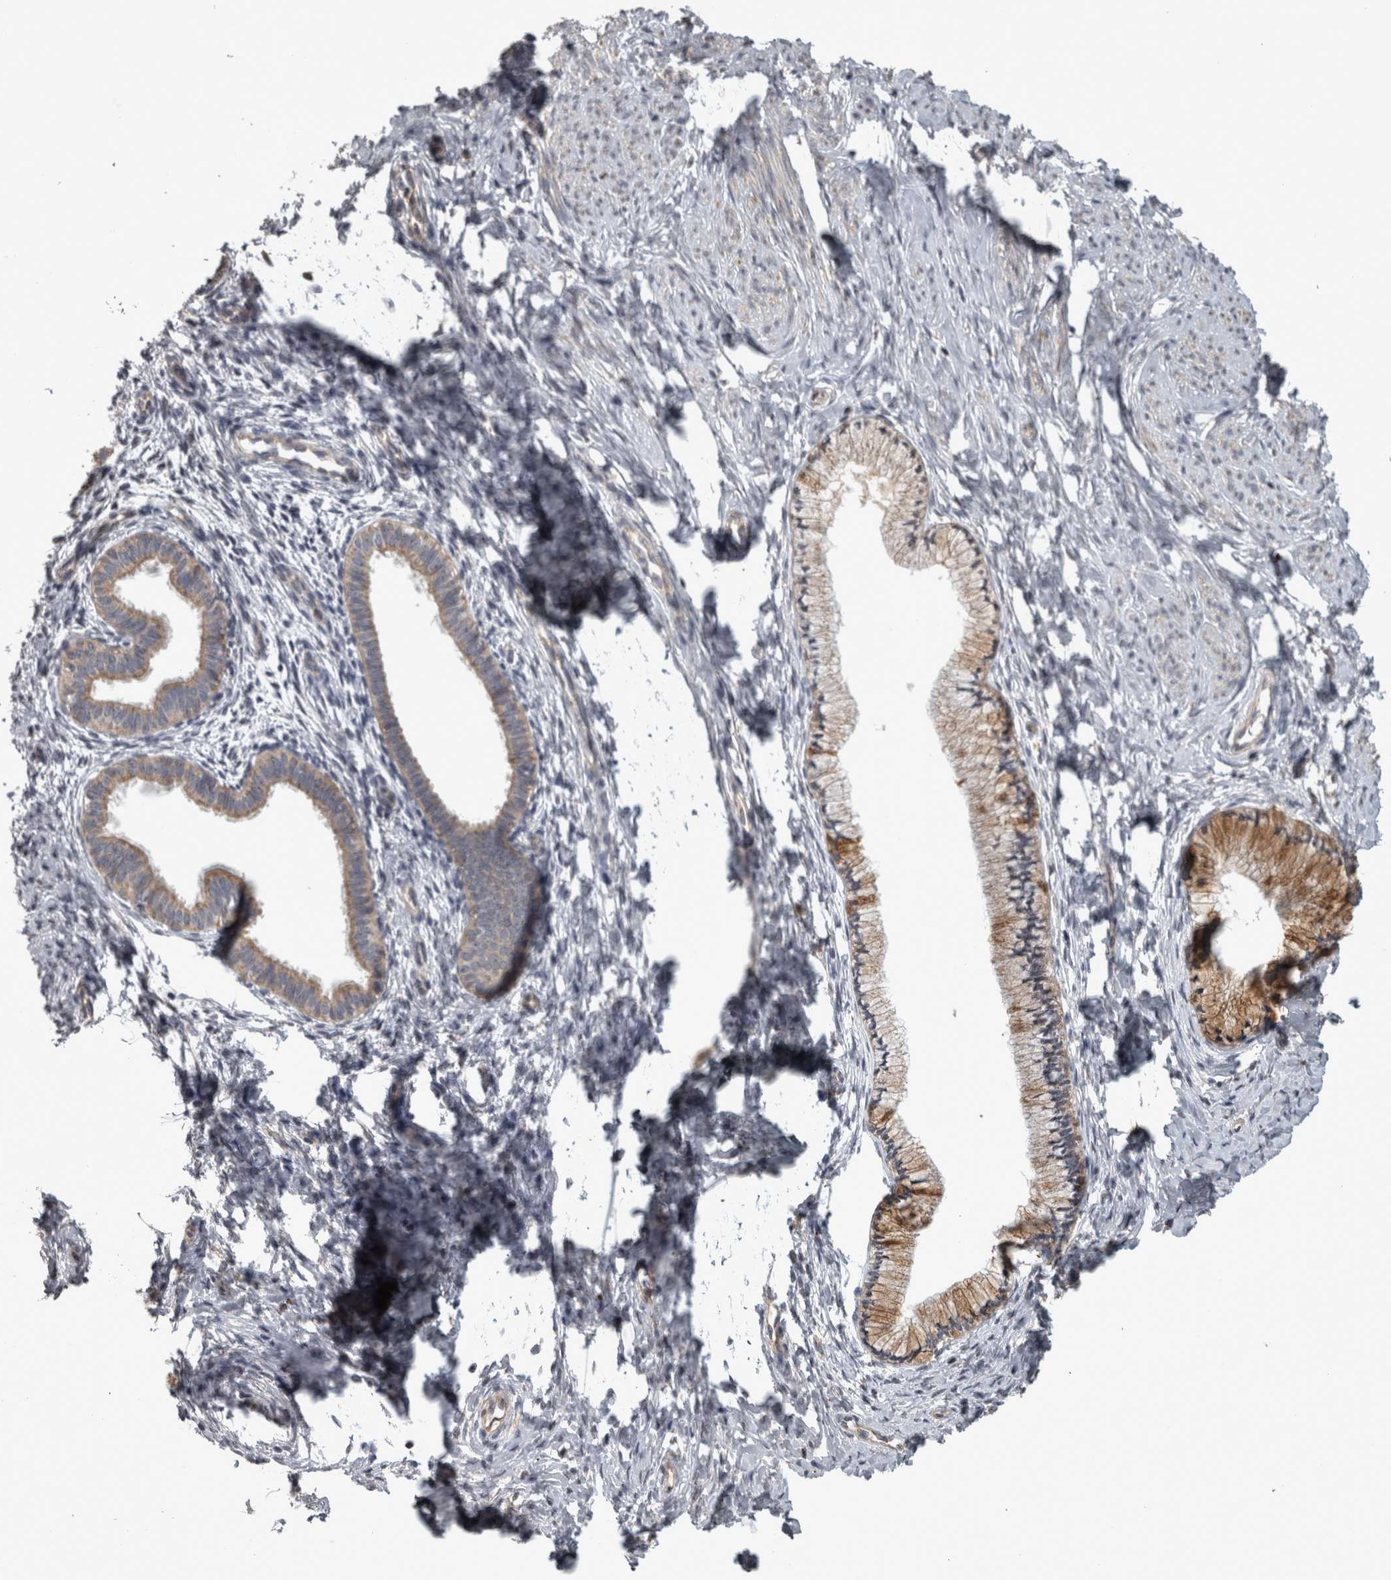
{"staining": {"intensity": "moderate", "quantity": "25%-75%", "location": "cytoplasmic/membranous"}, "tissue": "cervix", "cell_type": "Glandular cells", "image_type": "normal", "snomed": [{"axis": "morphology", "description": "Normal tissue, NOS"}, {"axis": "topography", "description": "Cervix"}], "caption": "Immunohistochemistry (IHC) image of unremarkable cervix stained for a protein (brown), which displays medium levels of moderate cytoplasmic/membranous staining in about 25%-75% of glandular cells.", "gene": "DBT", "patient": {"sex": "female", "age": 36}}